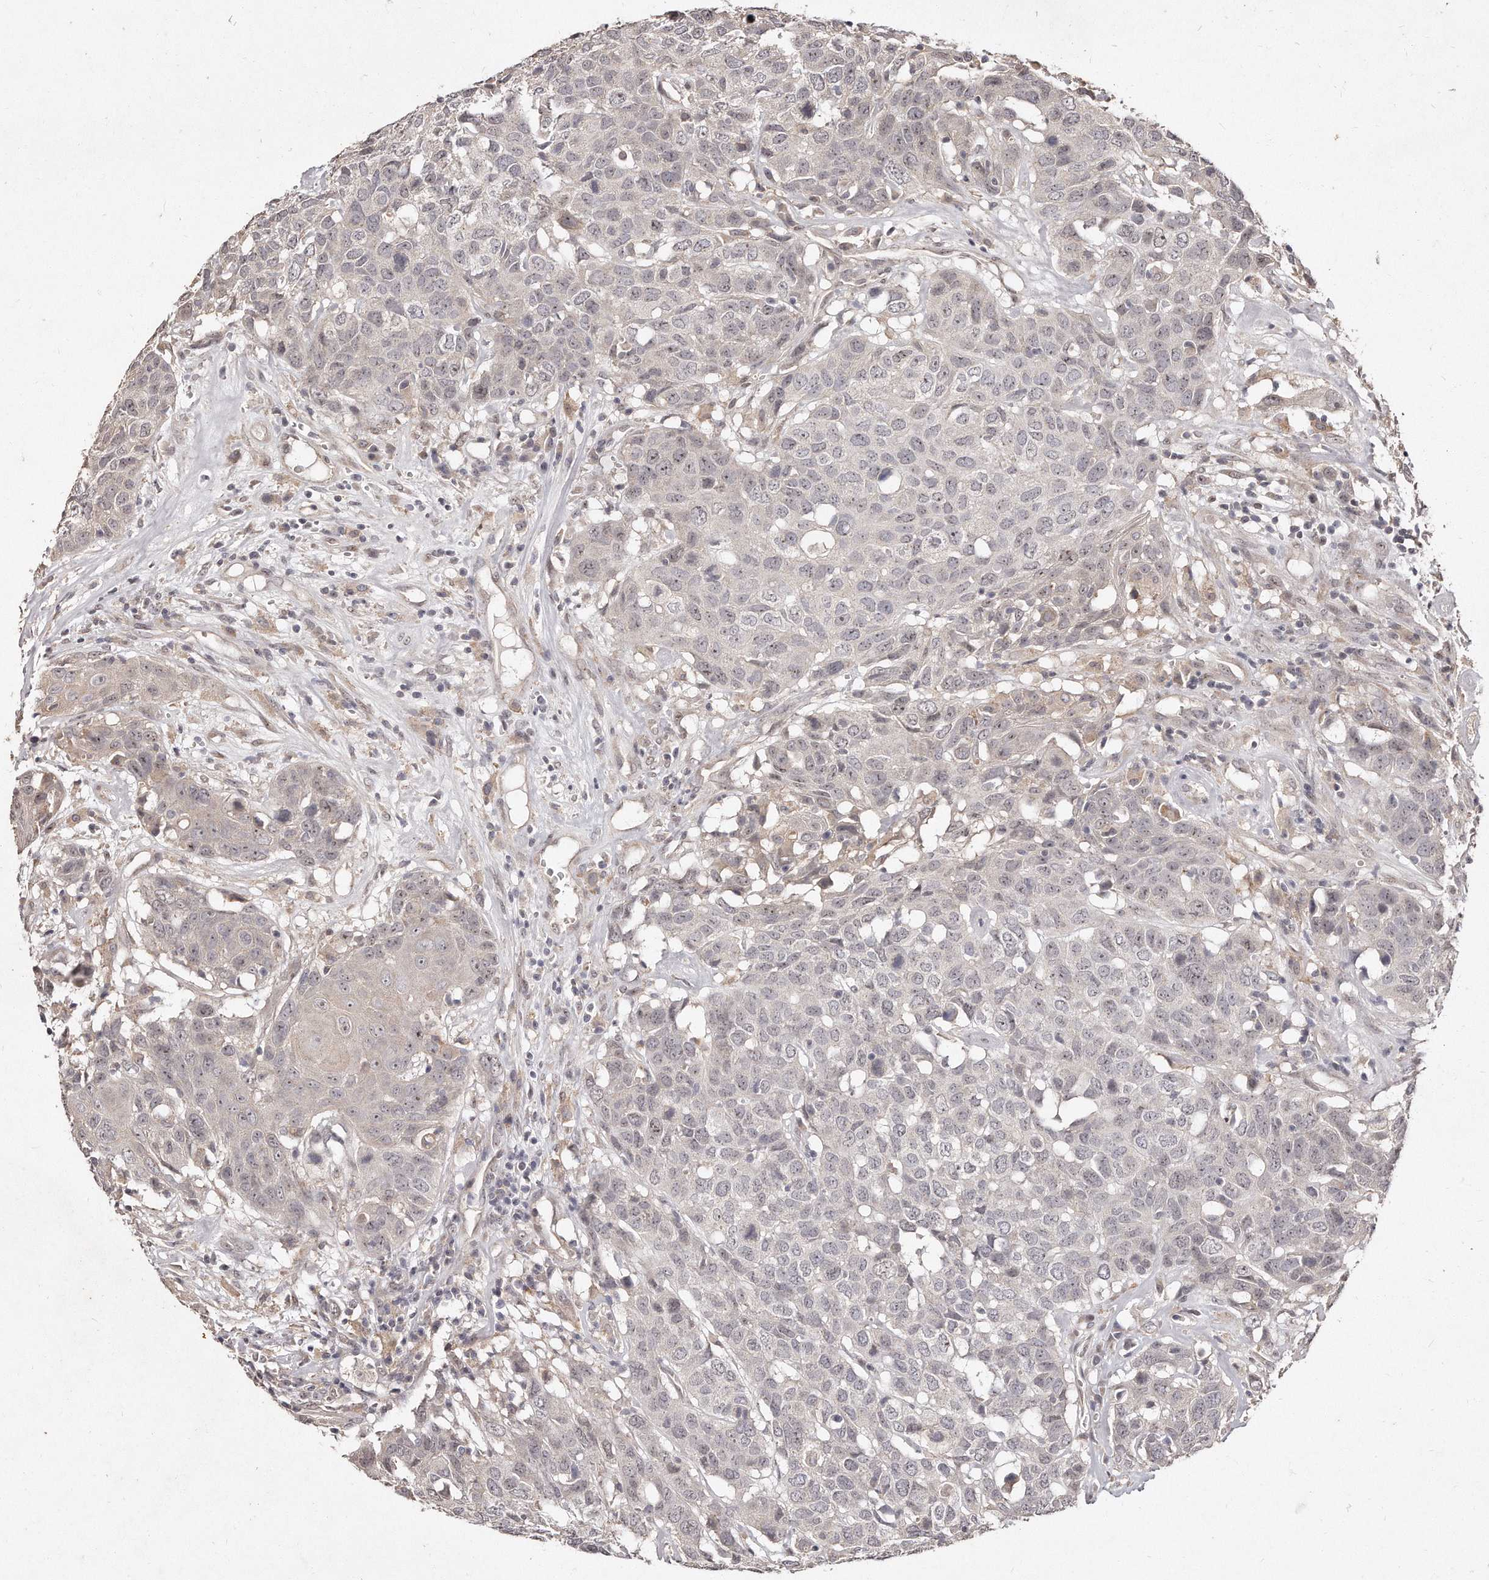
{"staining": {"intensity": "negative", "quantity": "none", "location": "none"}, "tissue": "head and neck cancer", "cell_type": "Tumor cells", "image_type": "cancer", "snomed": [{"axis": "morphology", "description": "Squamous cell carcinoma, NOS"}, {"axis": "topography", "description": "Head-Neck"}], "caption": "This is an immunohistochemistry (IHC) histopathology image of human head and neck squamous cell carcinoma. There is no expression in tumor cells.", "gene": "HASPIN", "patient": {"sex": "male", "age": 66}}